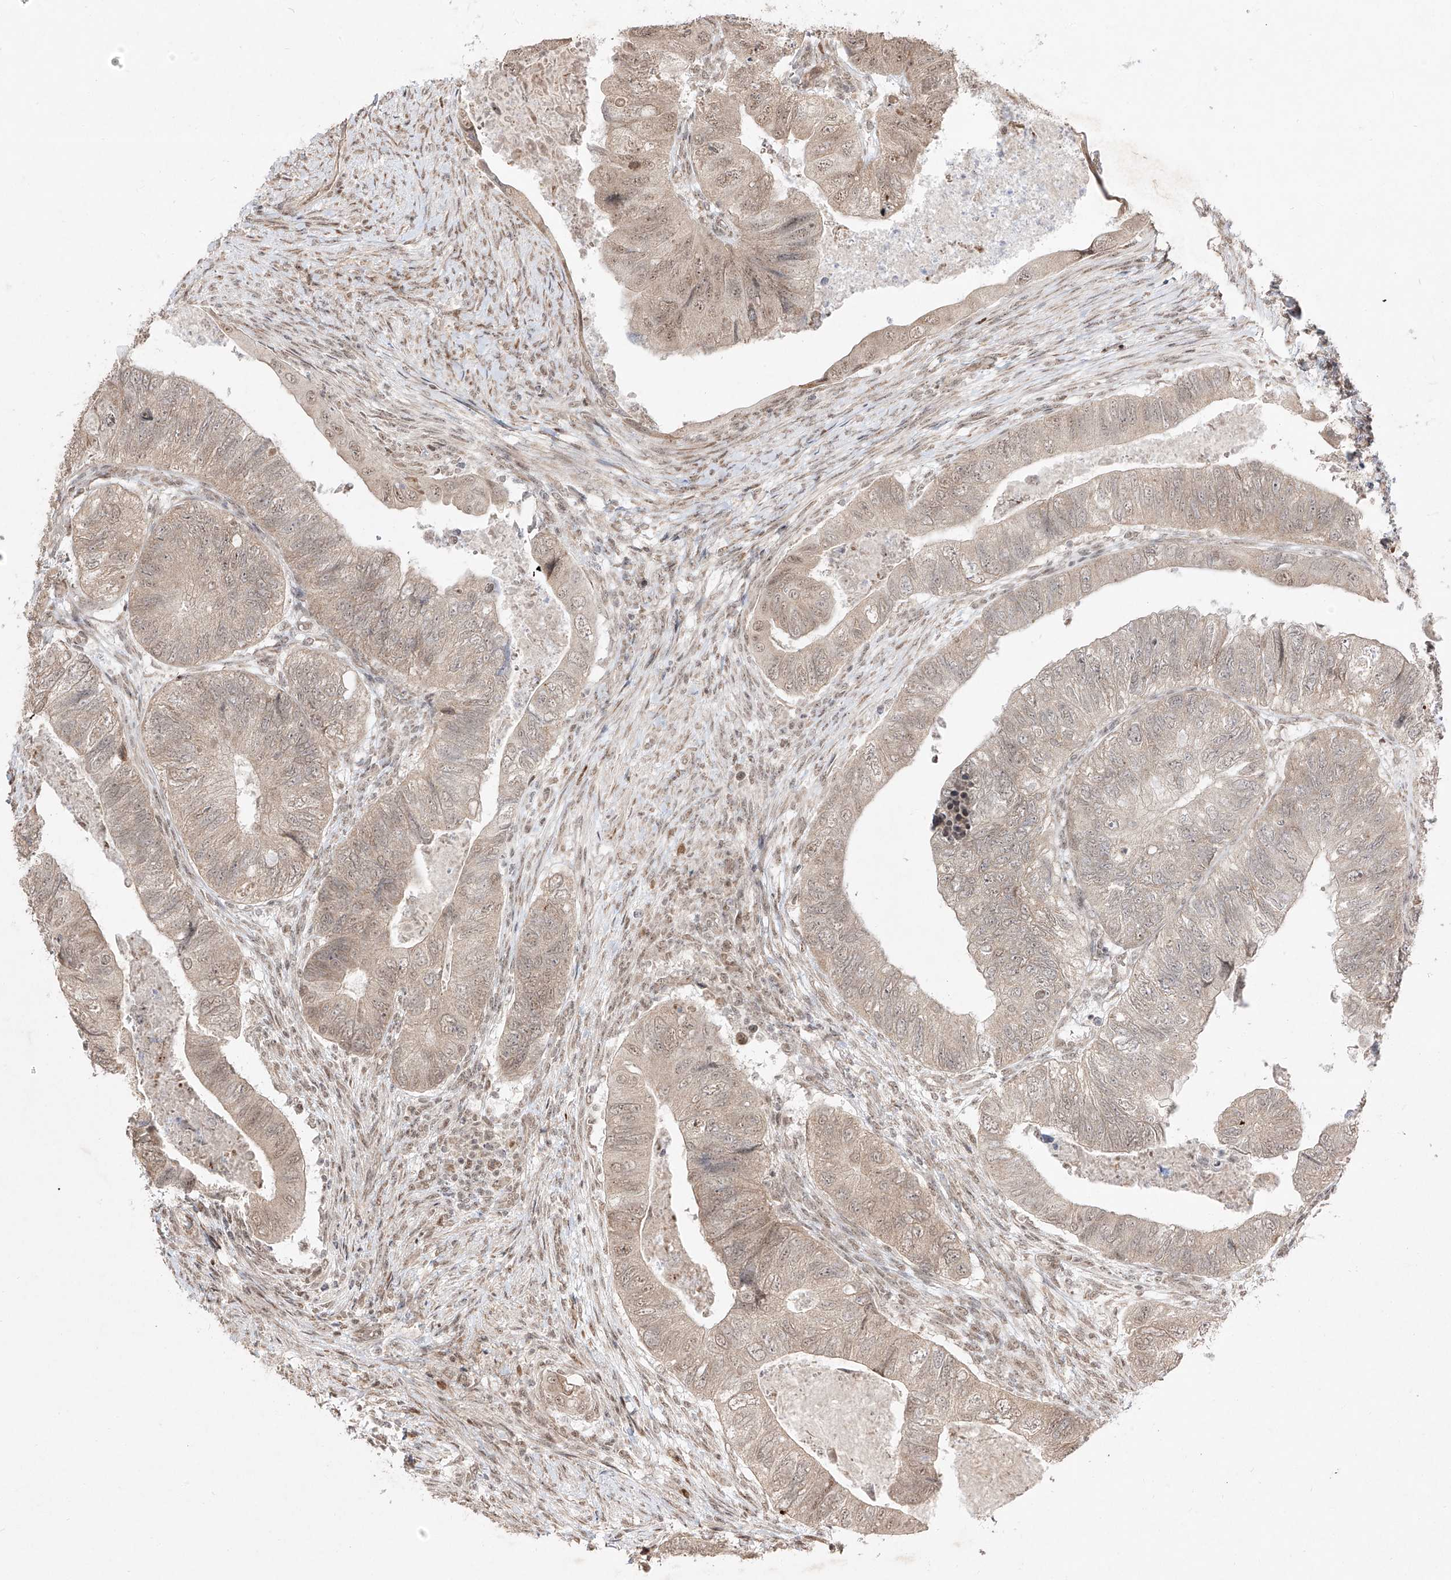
{"staining": {"intensity": "weak", "quantity": ">75%", "location": "cytoplasmic/membranous,nuclear"}, "tissue": "colorectal cancer", "cell_type": "Tumor cells", "image_type": "cancer", "snomed": [{"axis": "morphology", "description": "Adenocarcinoma, NOS"}, {"axis": "topography", "description": "Rectum"}], "caption": "An immunohistochemistry (IHC) image of neoplastic tissue is shown. Protein staining in brown shows weak cytoplasmic/membranous and nuclear positivity in colorectal adenocarcinoma within tumor cells.", "gene": "SNRNP27", "patient": {"sex": "male", "age": 63}}